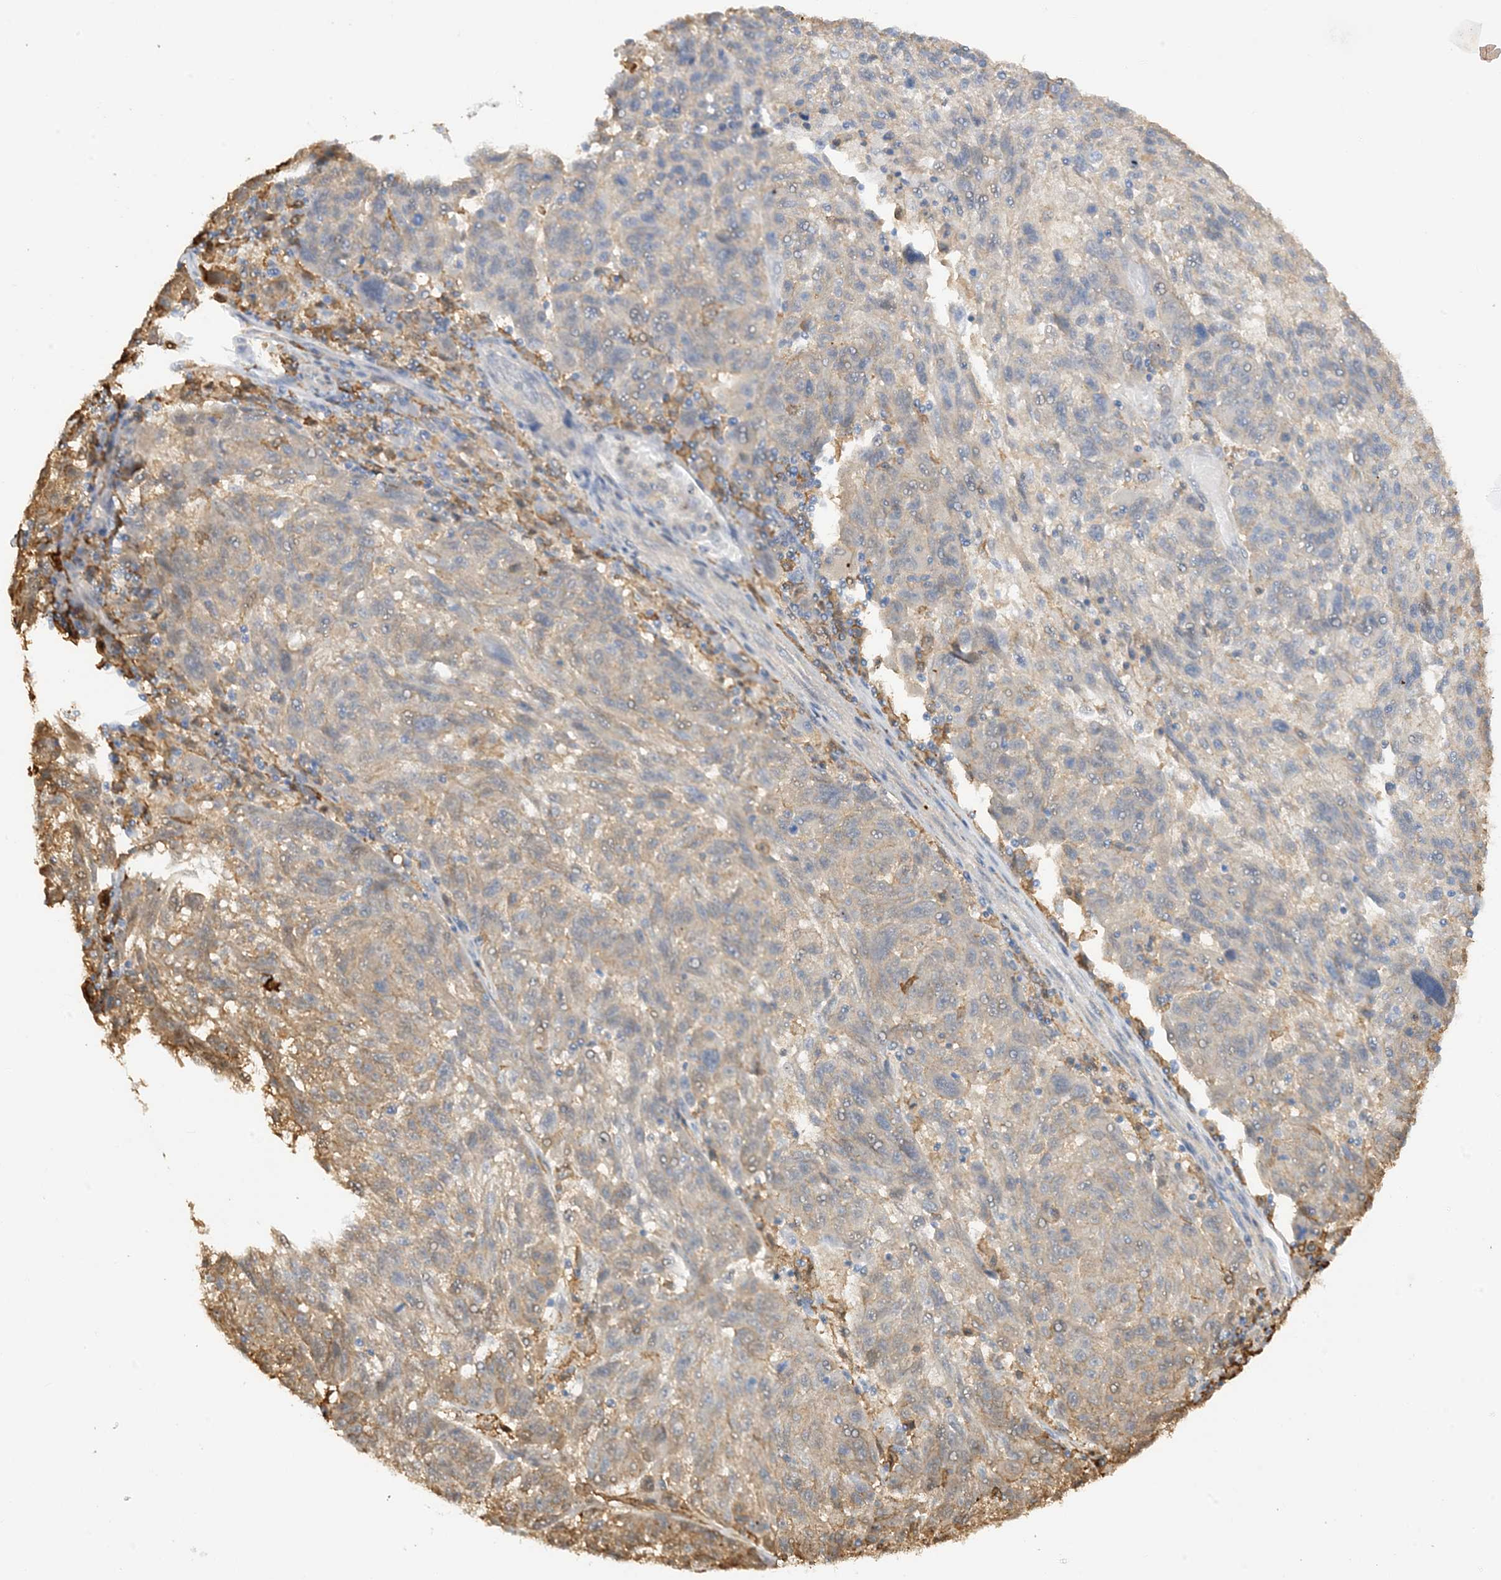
{"staining": {"intensity": "moderate", "quantity": "<25%", "location": "cytoplasmic/membranous"}, "tissue": "melanoma", "cell_type": "Tumor cells", "image_type": "cancer", "snomed": [{"axis": "morphology", "description": "Malignant melanoma, NOS"}, {"axis": "topography", "description": "Skin"}], "caption": "Melanoma stained with DAB (3,3'-diaminobenzidine) immunohistochemistry reveals low levels of moderate cytoplasmic/membranous expression in approximately <25% of tumor cells.", "gene": "PHACTR2", "patient": {"sex": "male", "age": 53}}